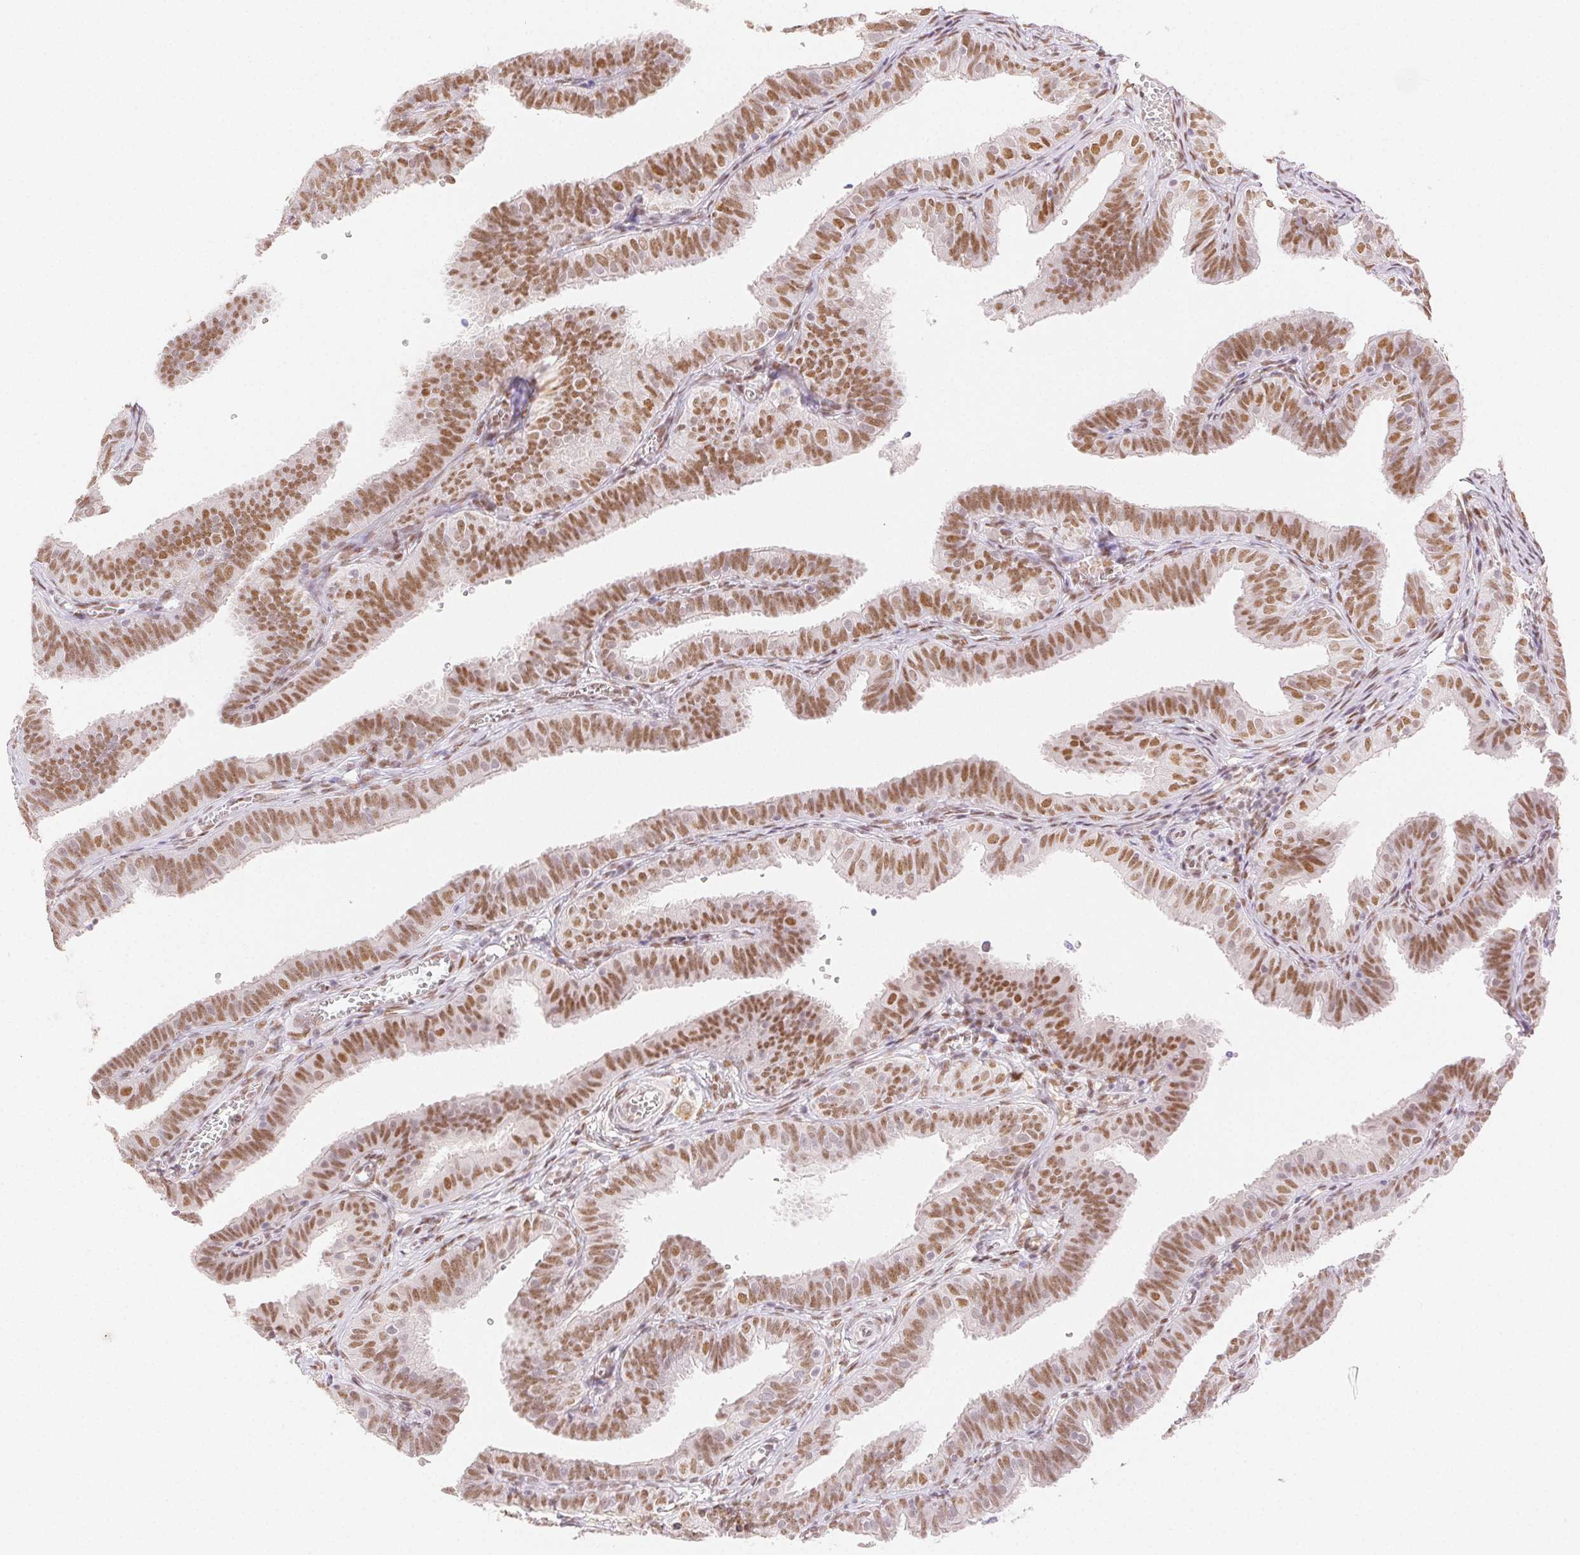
{"staining": {"intensity": "moderate", "quantity": ">75%", "location": "nuclear"}, "tissue": "fallopian tube", "cell_type": "Glandular cells", "image_type": "normal", "snomed": [{"axis": "morphology", "description": "Normal tissue, NOS"}, {"axis": "topography", "description": "Fallopian tube"}], "caption": "Normal fallopian tube was stained to show a protein in brown. There is medium levels of moderate nuclear positivity in about >75% of glandular cells.", "gene": "H2AZ1", "patient": {"sex": "female", "age": 25}}